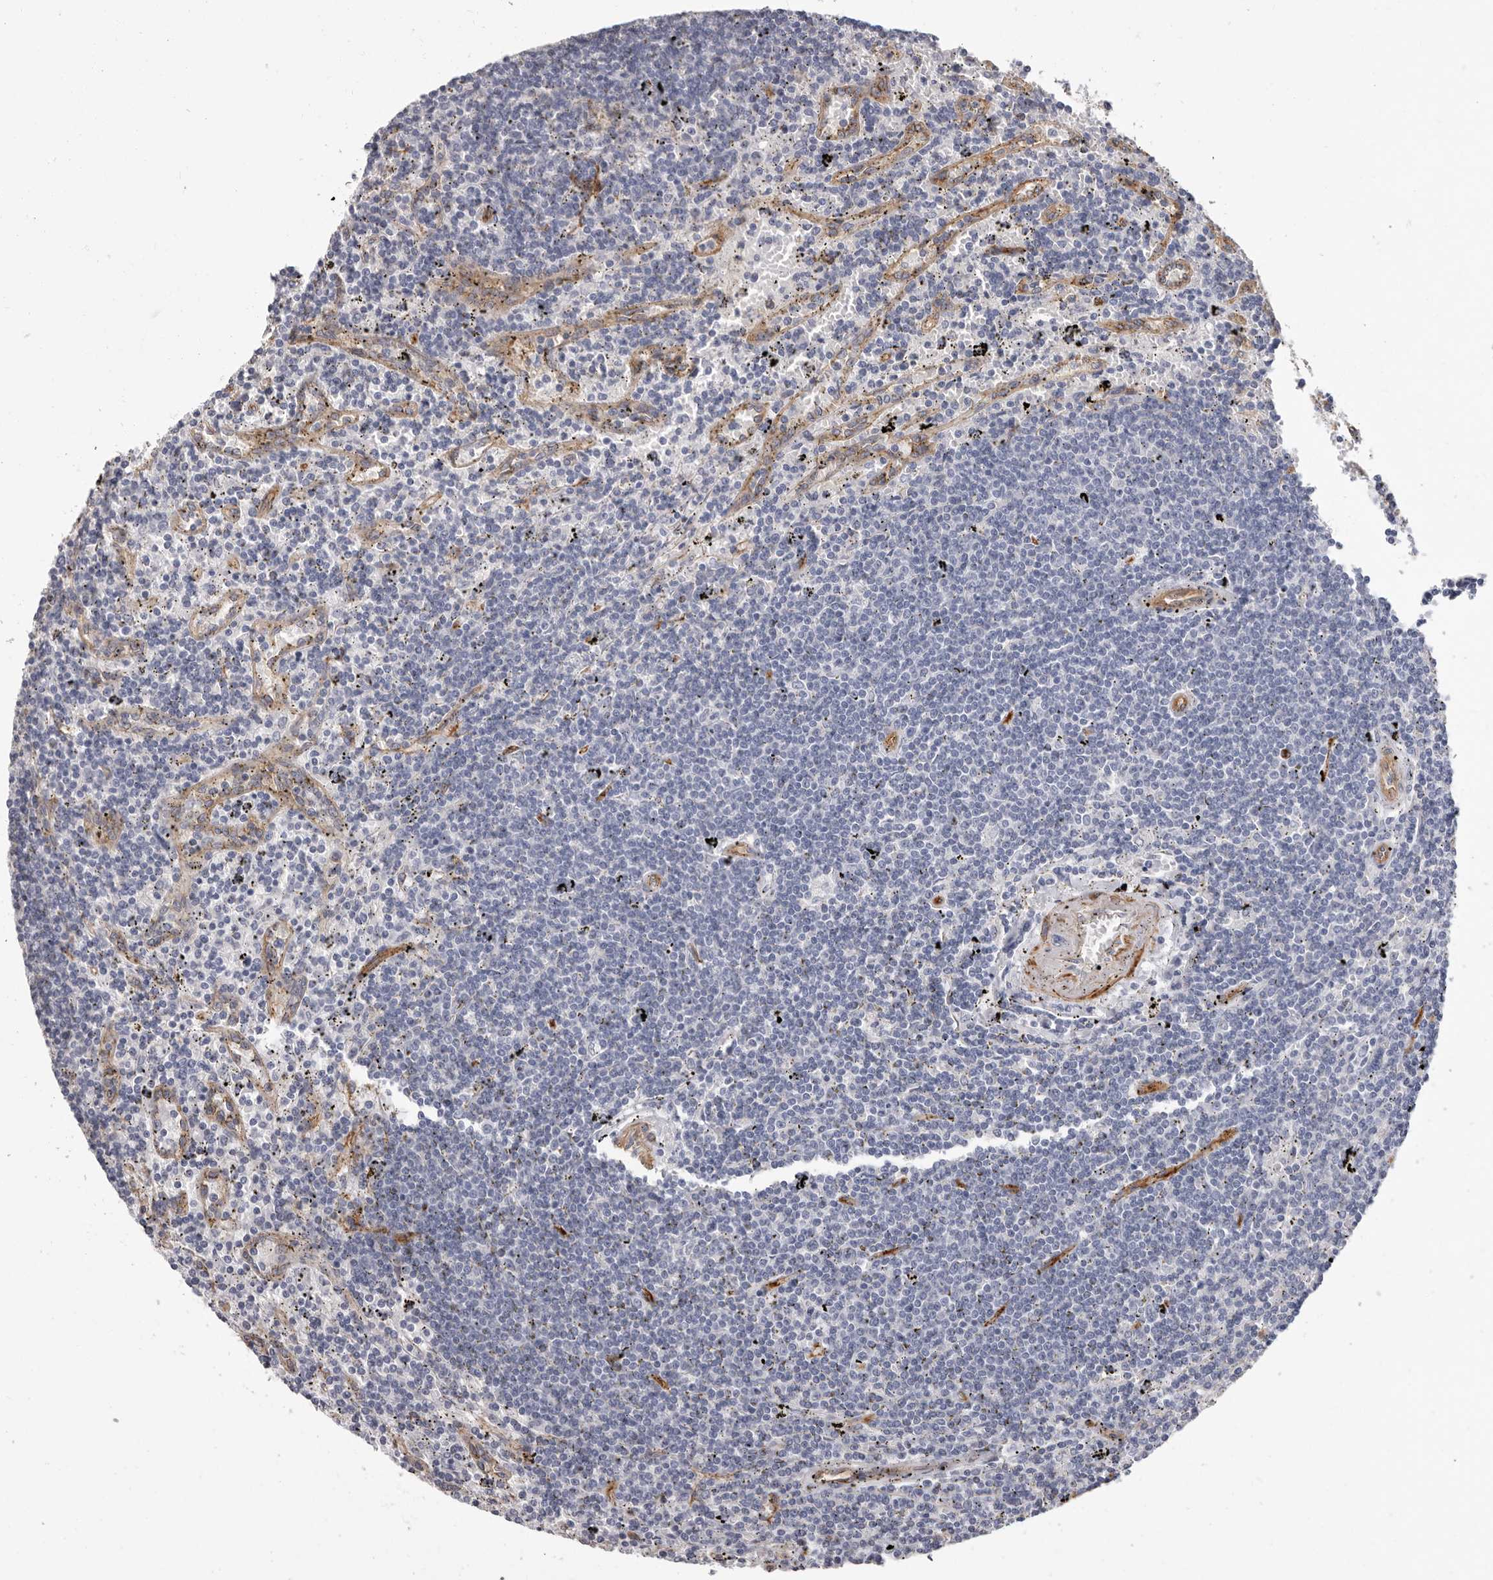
{"staining": {"intensity": "negative", "quantity": "none", "location": "none"}, "tissue": "lymphoma", "cell_type": "Tumor cells", "image_type": "cancer", "snomed": [{"axis": "morphology", "description": "Malignant lymphoma, non-Hodgkin's type, Low grade"}, {"axis": "topography", "description": "Spleen"}], "caption": "IHC photomicrograph of human malignant lymphoma, non-Hodgkin's type (low-grade) stained for a protein (brown), which shows no staining in tumor cells.", "gene": "ADGRL4", "patient": {"sex": "male", "age": 76}}